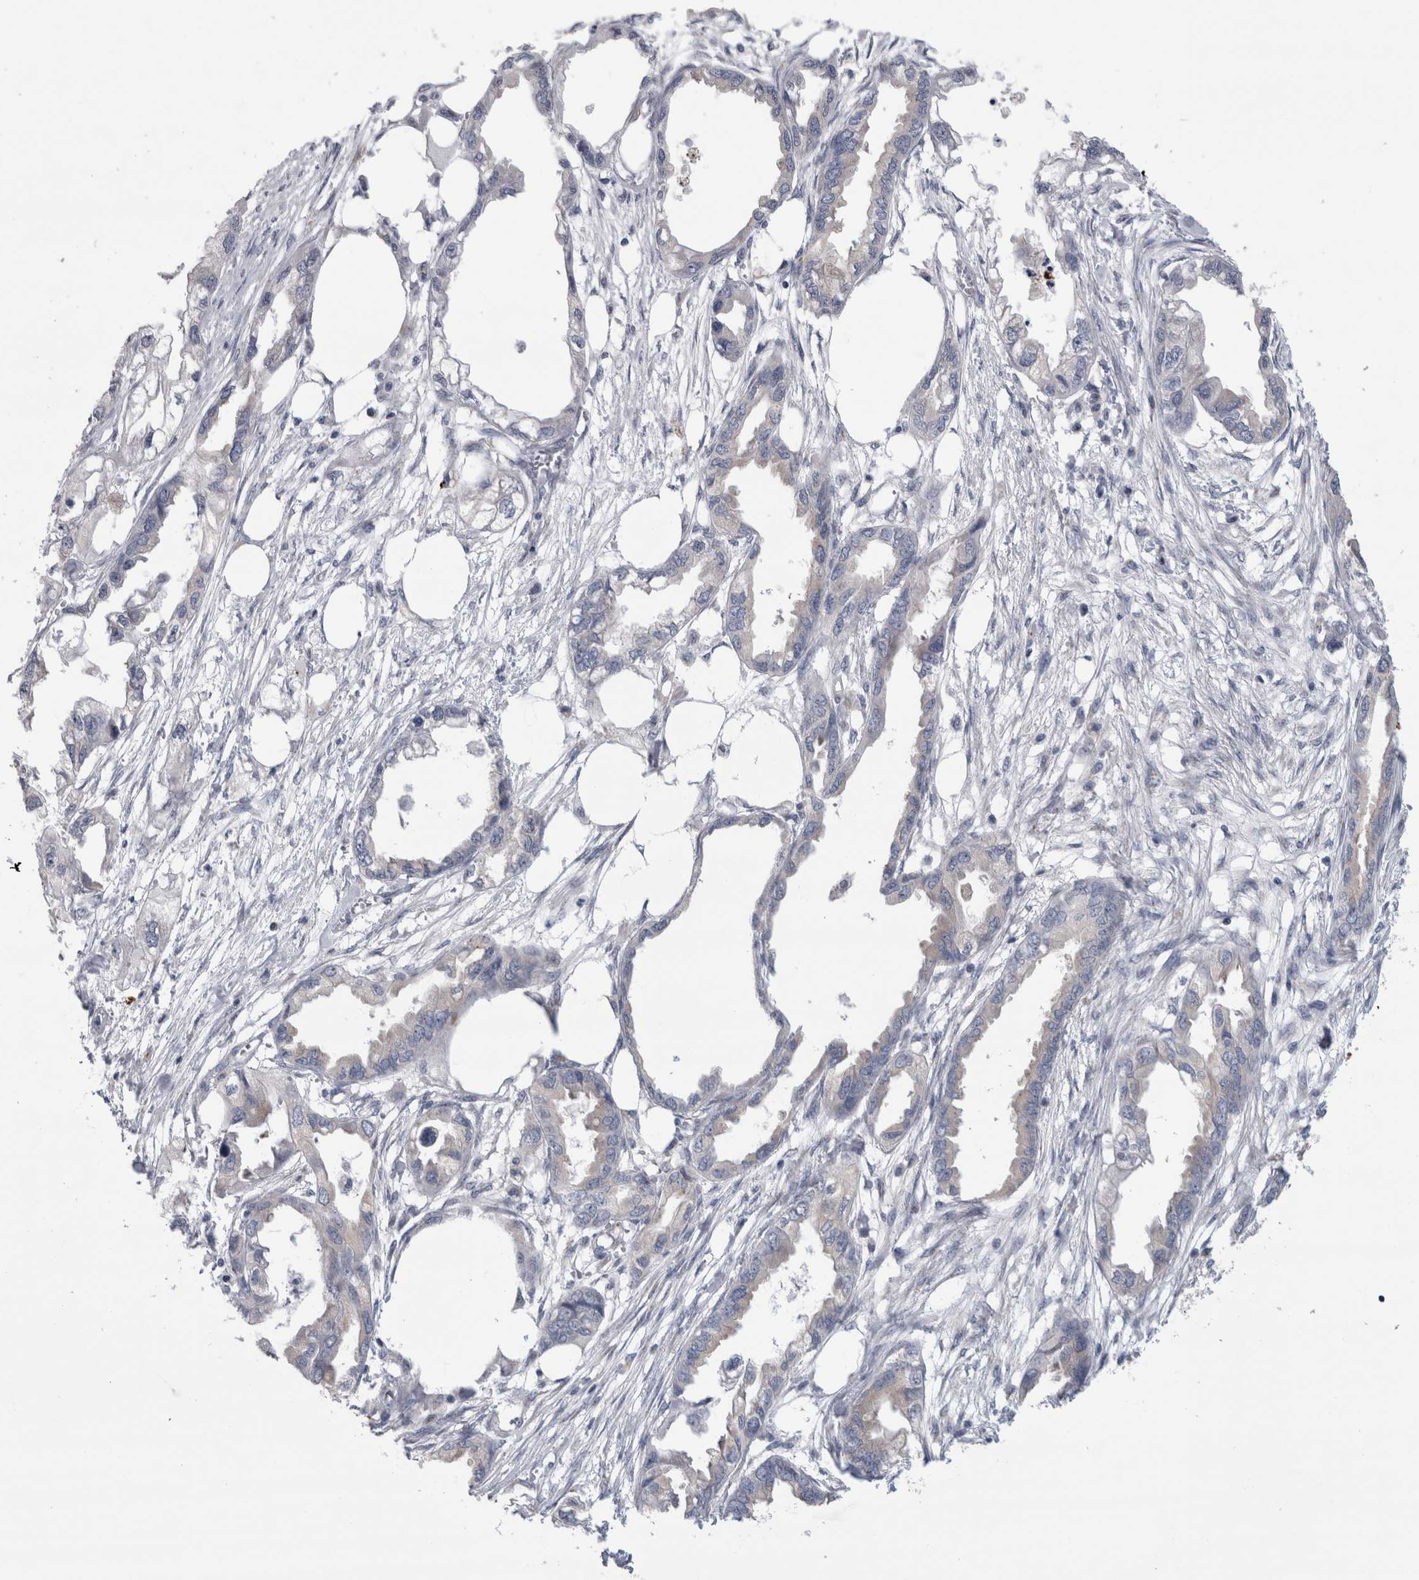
{"staining": {"intensity": "negative", "quantity": "none", "location": "none"}, "tissue": "endometrial cancer", "cell_type": "Tumor cells", "image_type": "cancer", "snomed": [{"axis": "morphology", "description": "Adenocarcinoma, NOS"}, {"axis": "morphology", "description": "Adenocarcinoma, metastatic, NOS"}, {"axis": "topography", "description": "Adipose tissue"}, {"axis": "topography", "description": "Endometrium"}], "caption": "An immunohistochemistry (IHC) micrograph of endometrial metastatic adenocarcinoma is shown. There is no staining in tumor cells of endometrial metastatic adenocarcinoma. The staining is performed using DAB brown chromogen with nuclei counter-stained in using hematoxylin.", "gene": "AKAP9", "patient": {"sex": "female", "age": 67}}